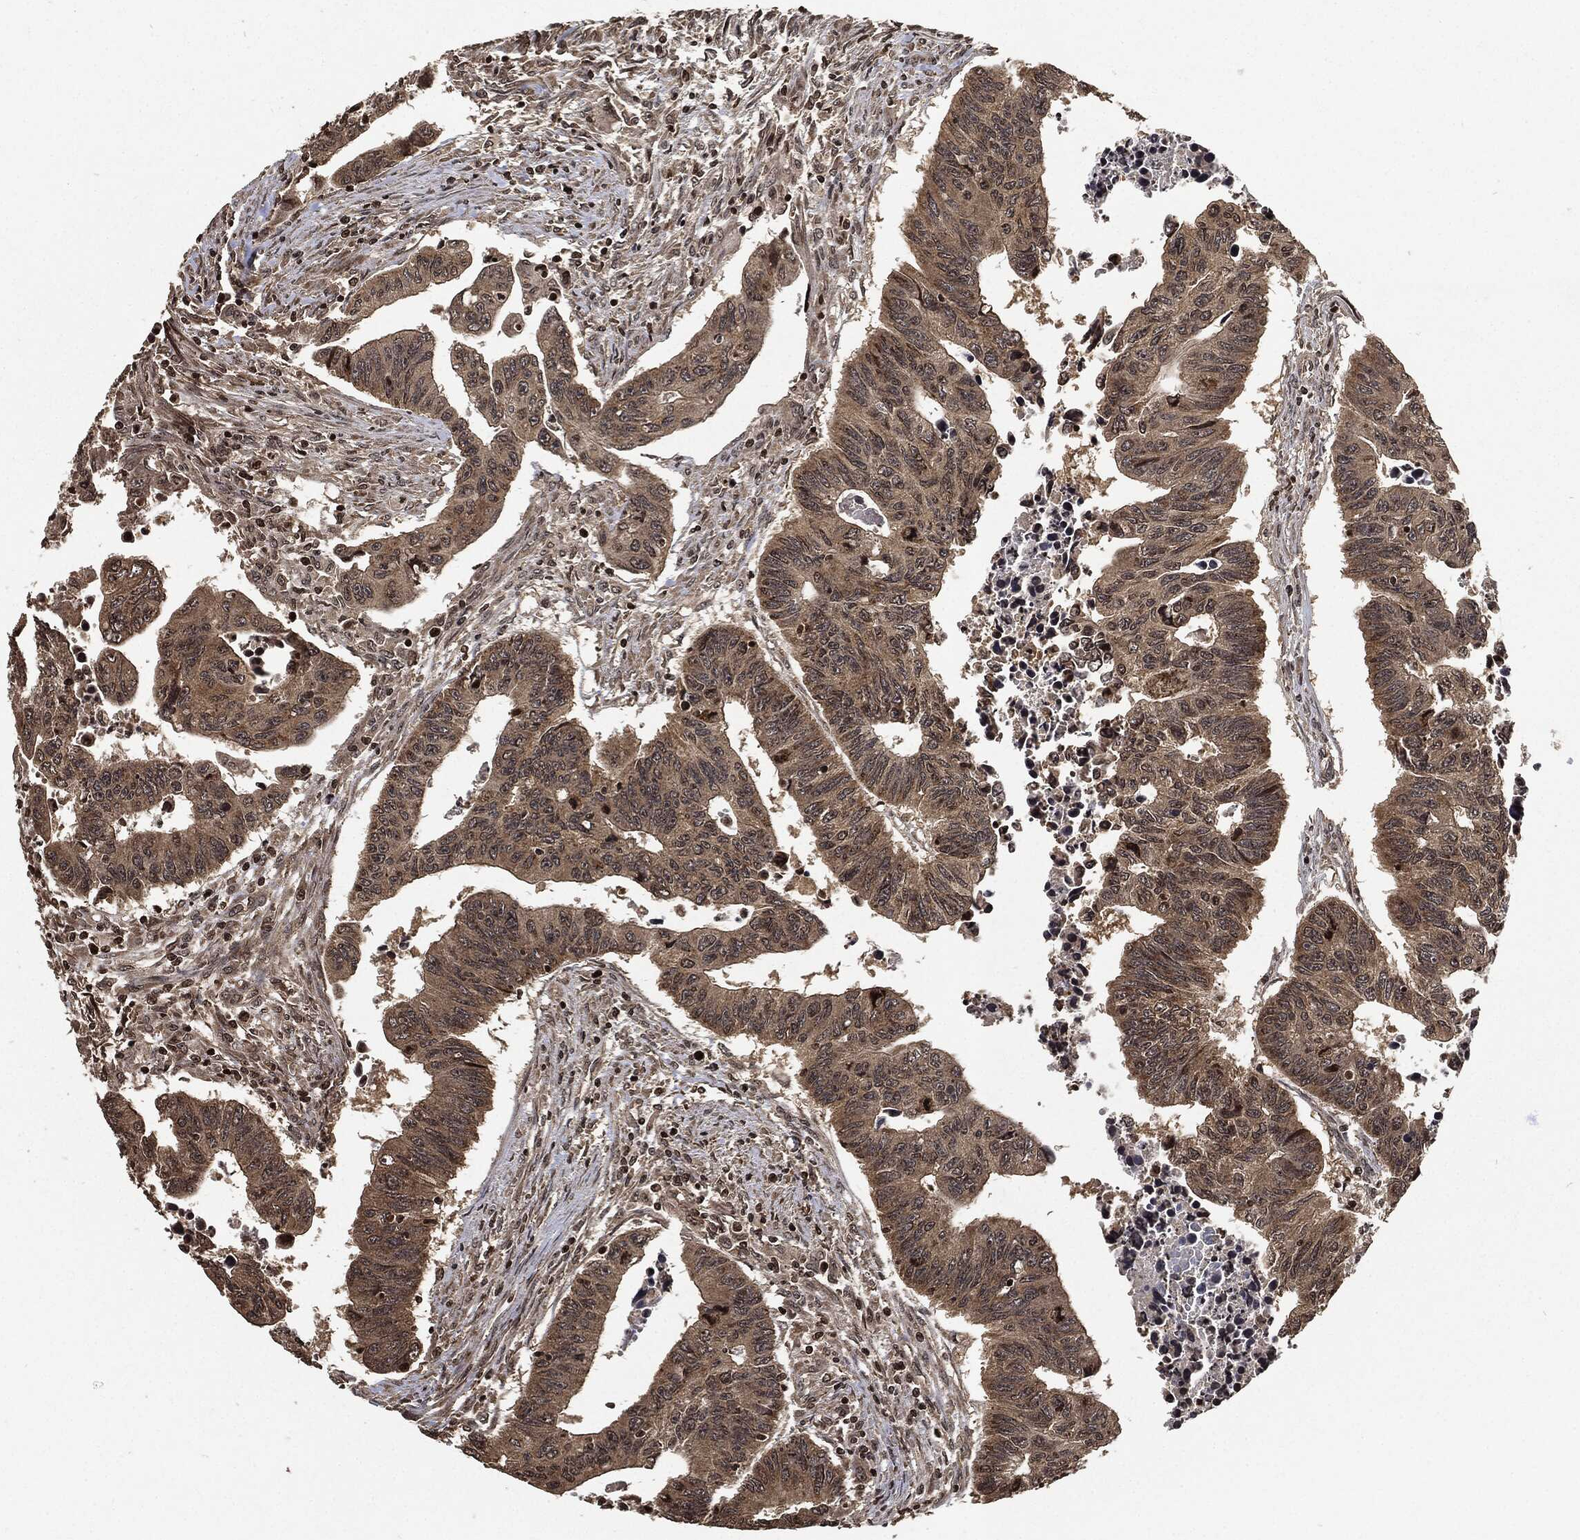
{"staining": {"intensity": "weak", "quantity": ">75%", "location": "cytoplasmic/membranous"}, "tissue": "colorectal cancer", "cell_type": "Tumor cells", "image_type": "cancer", "snomed": [{"axis": "morphology", "description": "Adenocarcinoma, NOS"}, {"axis": "topography", "description": "Rectum"}], "caption": "Immunohistochemistry of human colorectal cancer (adenocarcinoma) displays low levels of weak cytoplasmic/membranous staining in approximately >75% of tumor cells.", "gene": "PDK1", "patient": {"sex": "female", "age": 85}}